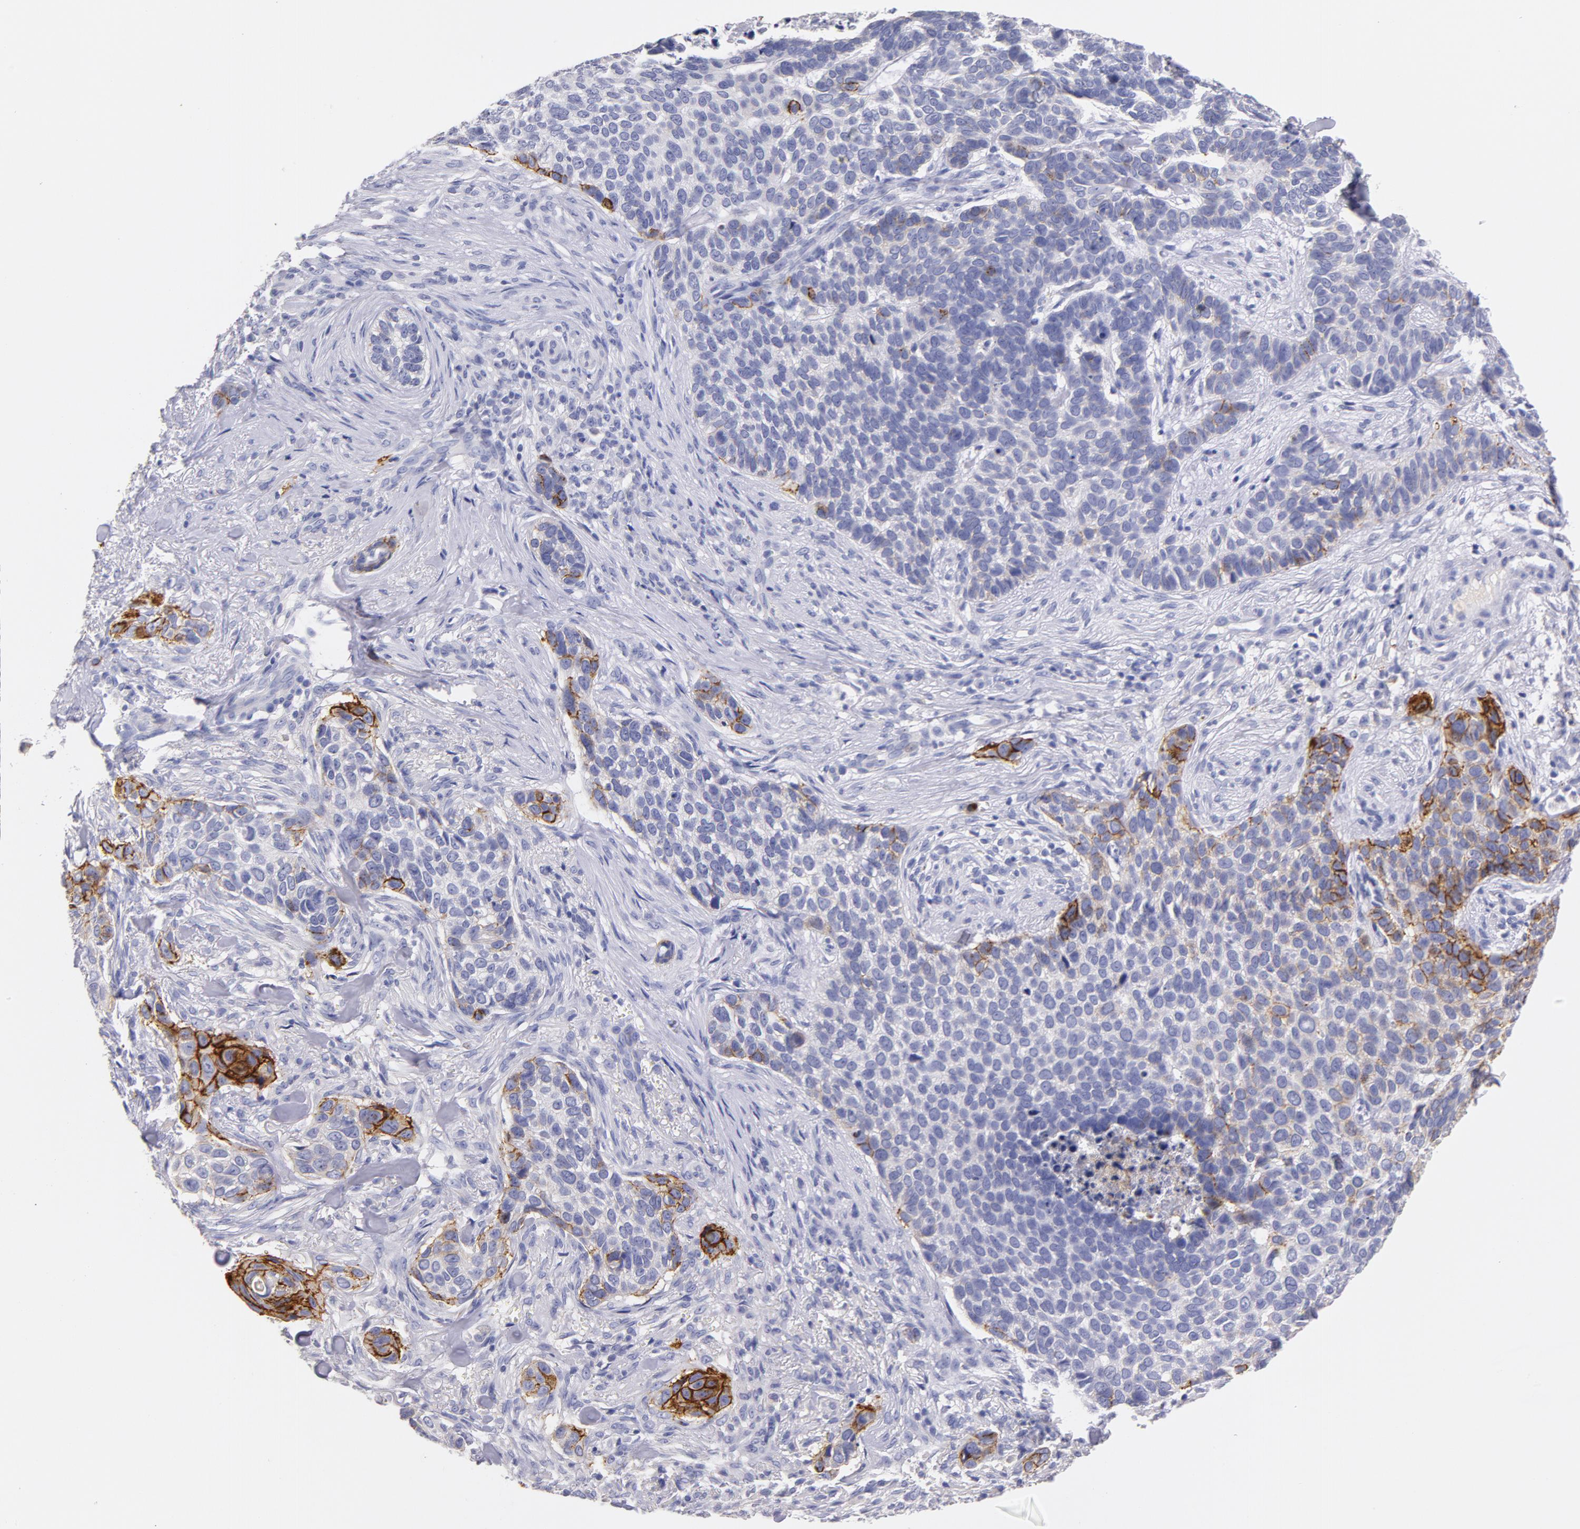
{"staining": {"intensity": "strong", "quantity": "<25%", "location": "cytoplasmic/membranous"}, "tissue": "skin cancer", "cell_type": "Tumor cells", "image_type": "cancer", "snomed": [{"axis": "morphology", "description": "Normal tissue, NOS"}, {"axis": "morphology", "description": "Basal cell carcinoma"}, {"axis": "topography", "description": "Skin"}], "caption": "A high-resolution image shows immunohistochemistry (IHC) staining of skin cancer, which displays strong cytoplasmic/membranous expression in approximately <25% of tumor cells.", "gene": "CD44", "patient": {"sex": "male", "age": 81}}